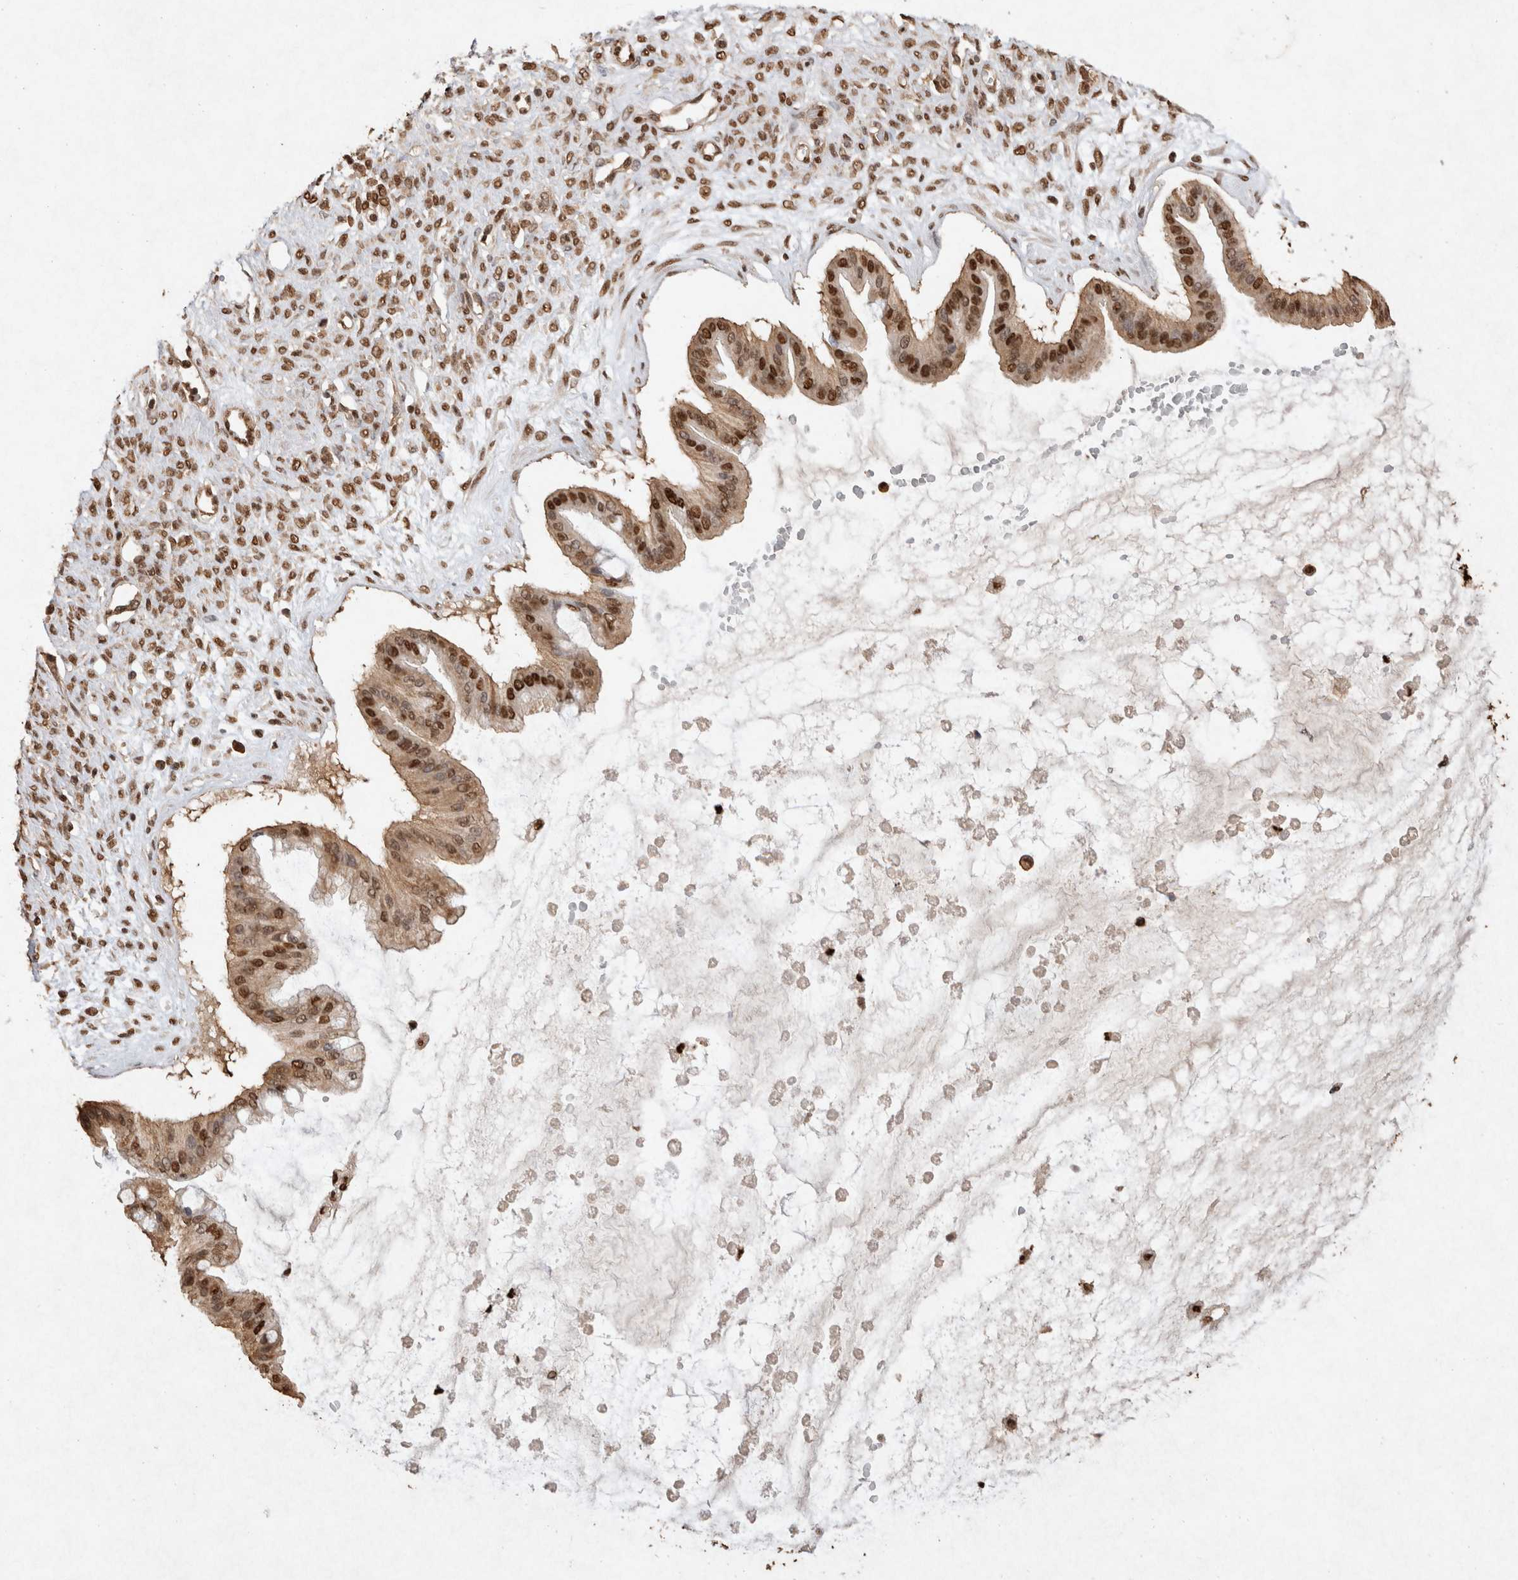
{"staining": {"intensity": "strong", "quantity": ">75%", "location": "cytoplasmic/membranous,nuclear"}, "tissue": "ovarian cancer", "cell_type": "Tumor cells", "image_type": "cancer", "snomed": [{"axis": "morphology", "description": "Cystadenocarcinoma, mucinous, NOS"}, {"axis": "topography", "description": "Ovary"}], "caption": "IHC staining of ovarian cancer (mucinous cystadenocarcinoma), which exhibits high levels of strong cytoplasmic/membranous and nuclear expression in about >75% of tumor cells indicating strong cytoplasmic/membranous and nuclear protein expression. The staining was performed using DAB (3,3'-diaminobenzidine) (brown) for protein detection and nuclei were counterstained in hematoxylin (blue).", "gene": "HDGF", "patient": {"sex": "female", "age": 73}}